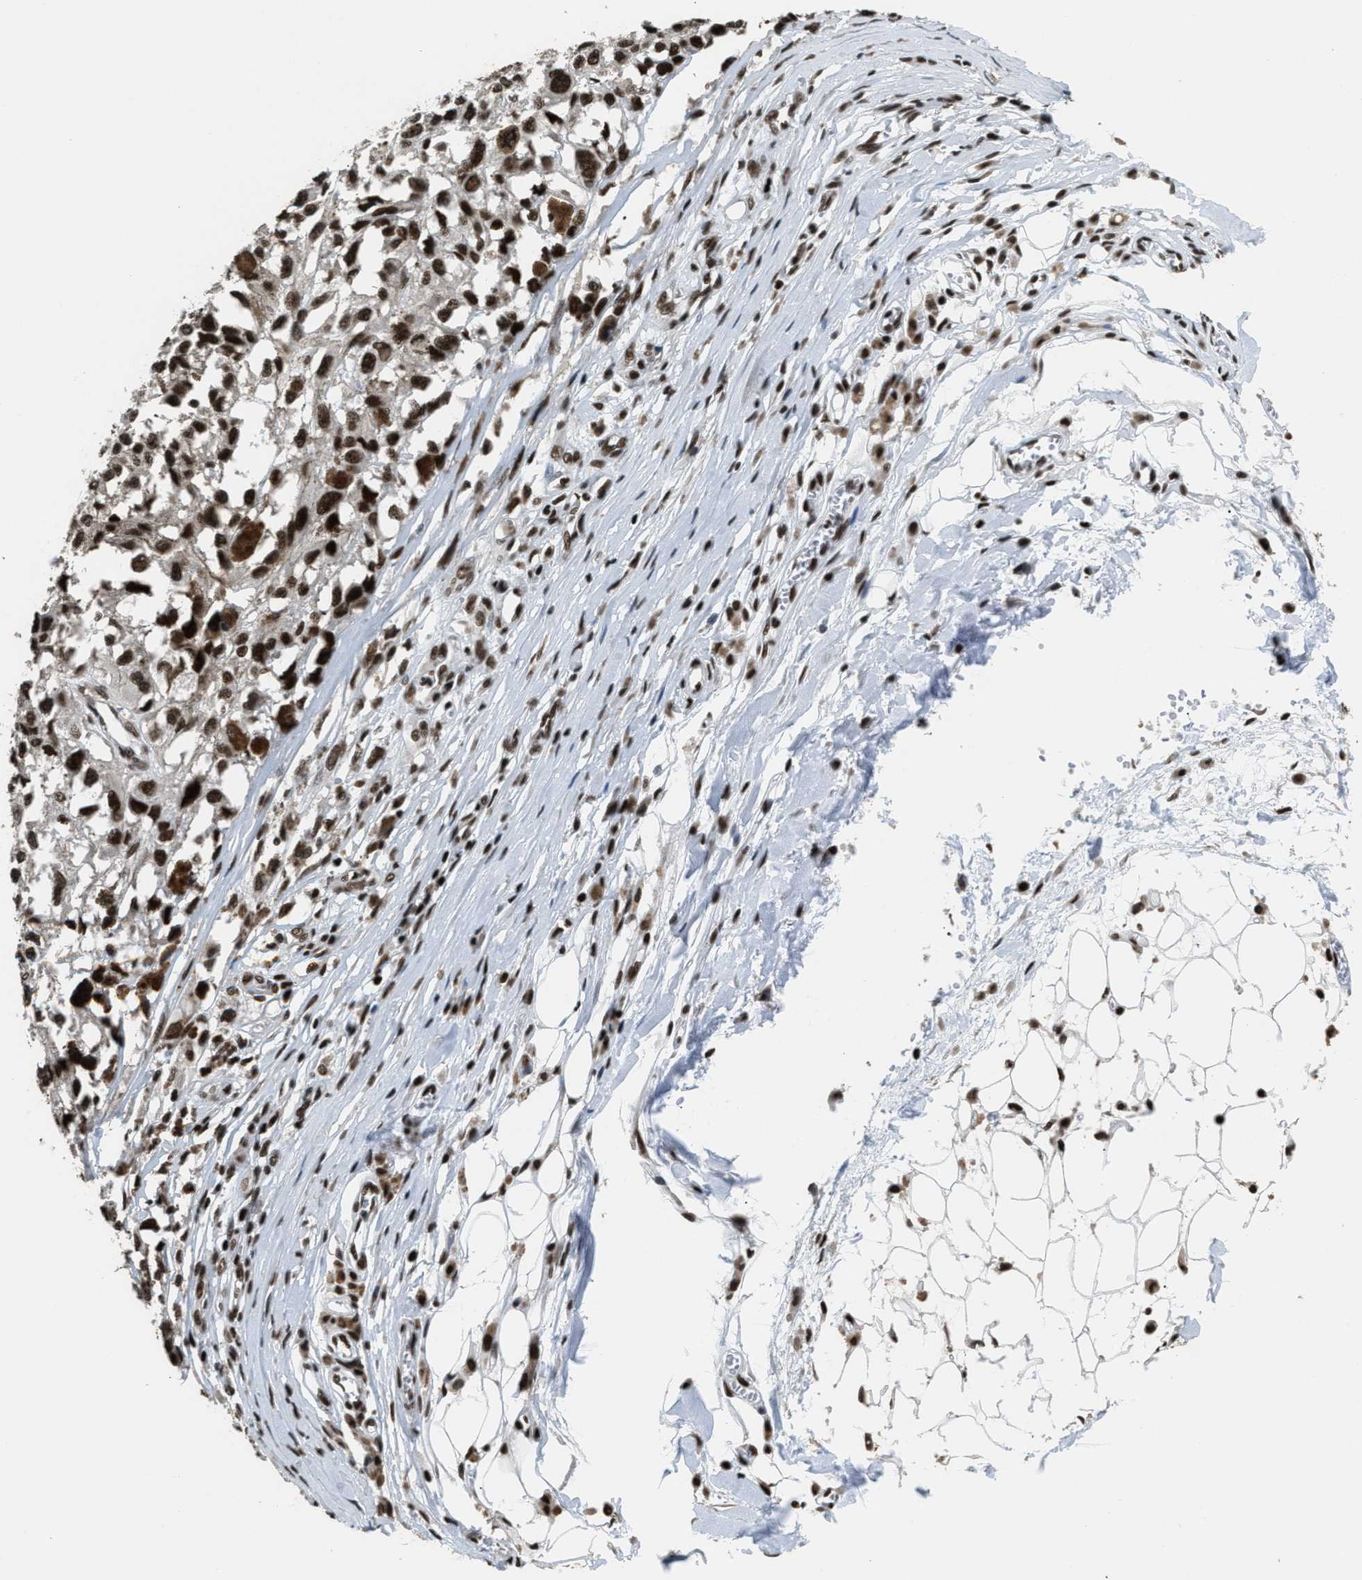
{"staining": {"intensity": "strong", "quantity": ">75%", "location": "nuclear"}, "tissue": "melanoma", "cell_type": "Tumor cells", "image_type": "cancer", "snomed": [{"axis": "morphology", "description": "Malignant melanoma, Metastatic site"}, {"axis": "topography", "description": "Lymph node"}], "caption": "Protein staining of malignant melanoma (metastatic site) tissue exhibits strong nuclear positivity in about >75% of tumor cells.", "gene": "RAD21", "patient": {"sex": "male", "age": 59}}